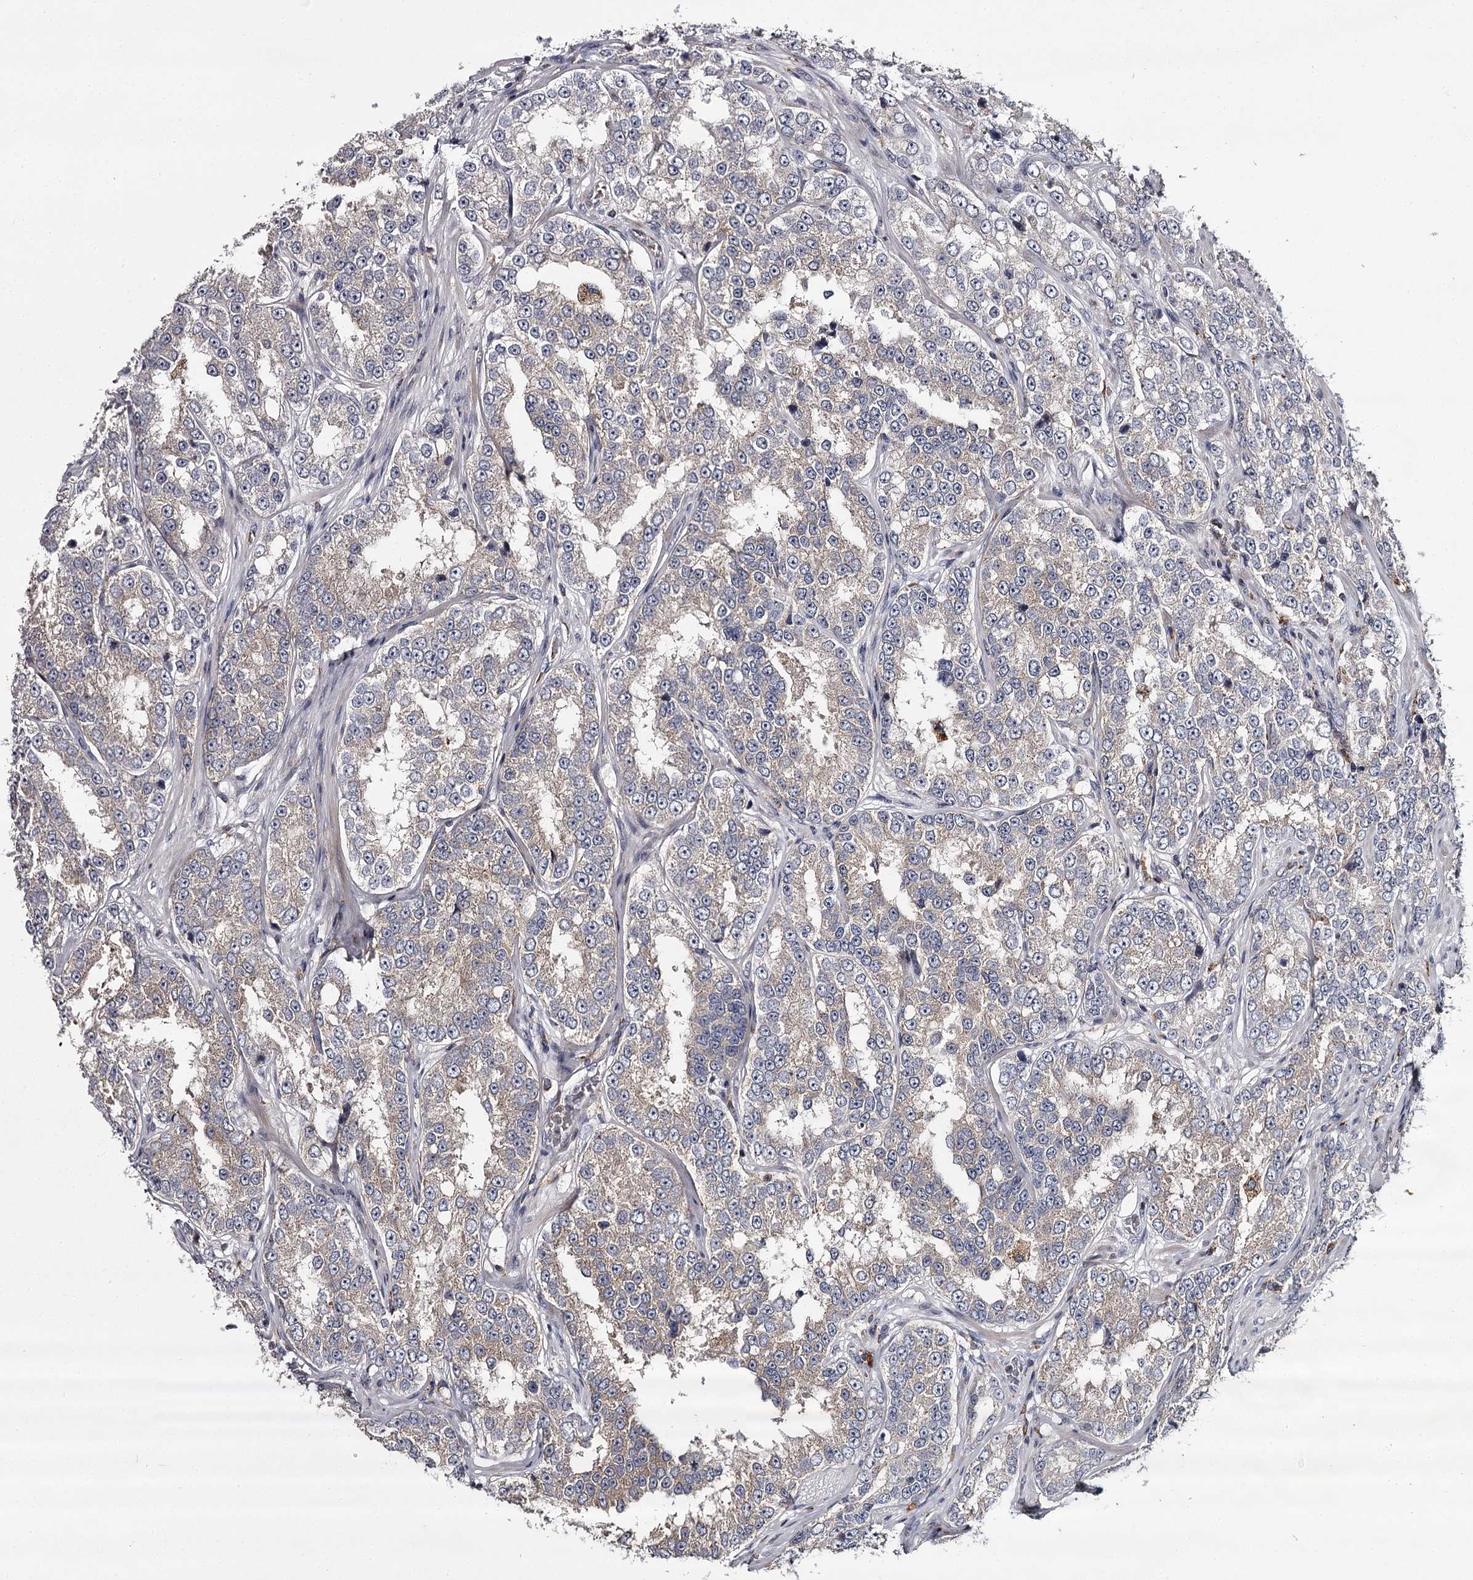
{"staining": {"intensity": "weak", "quantity": "25%-75%", "location": "cytoplasmic/membranous"}, "tissue": "prostate cancer", "cell_type": "Tumor cells", "image_type": "cancer", "snomed": [{"axis": "morphology", "description": "Normal tissue, NOS"}, {"axis": "morphology", "description": "Adenocarcinoma, High grade"}, {"axis": "topography", "description": "Prostate"}], "caption": "IHC micrograph of adenocarcinoma (high-grade) (prostate) stained for a protein (brown), which exhibits low levels of weak cytoplasmic/membranous positivity in about 25%-75% of tumor cells.", "gene": "RASSF6", "patient": {"sex": "male", "age": 83}}